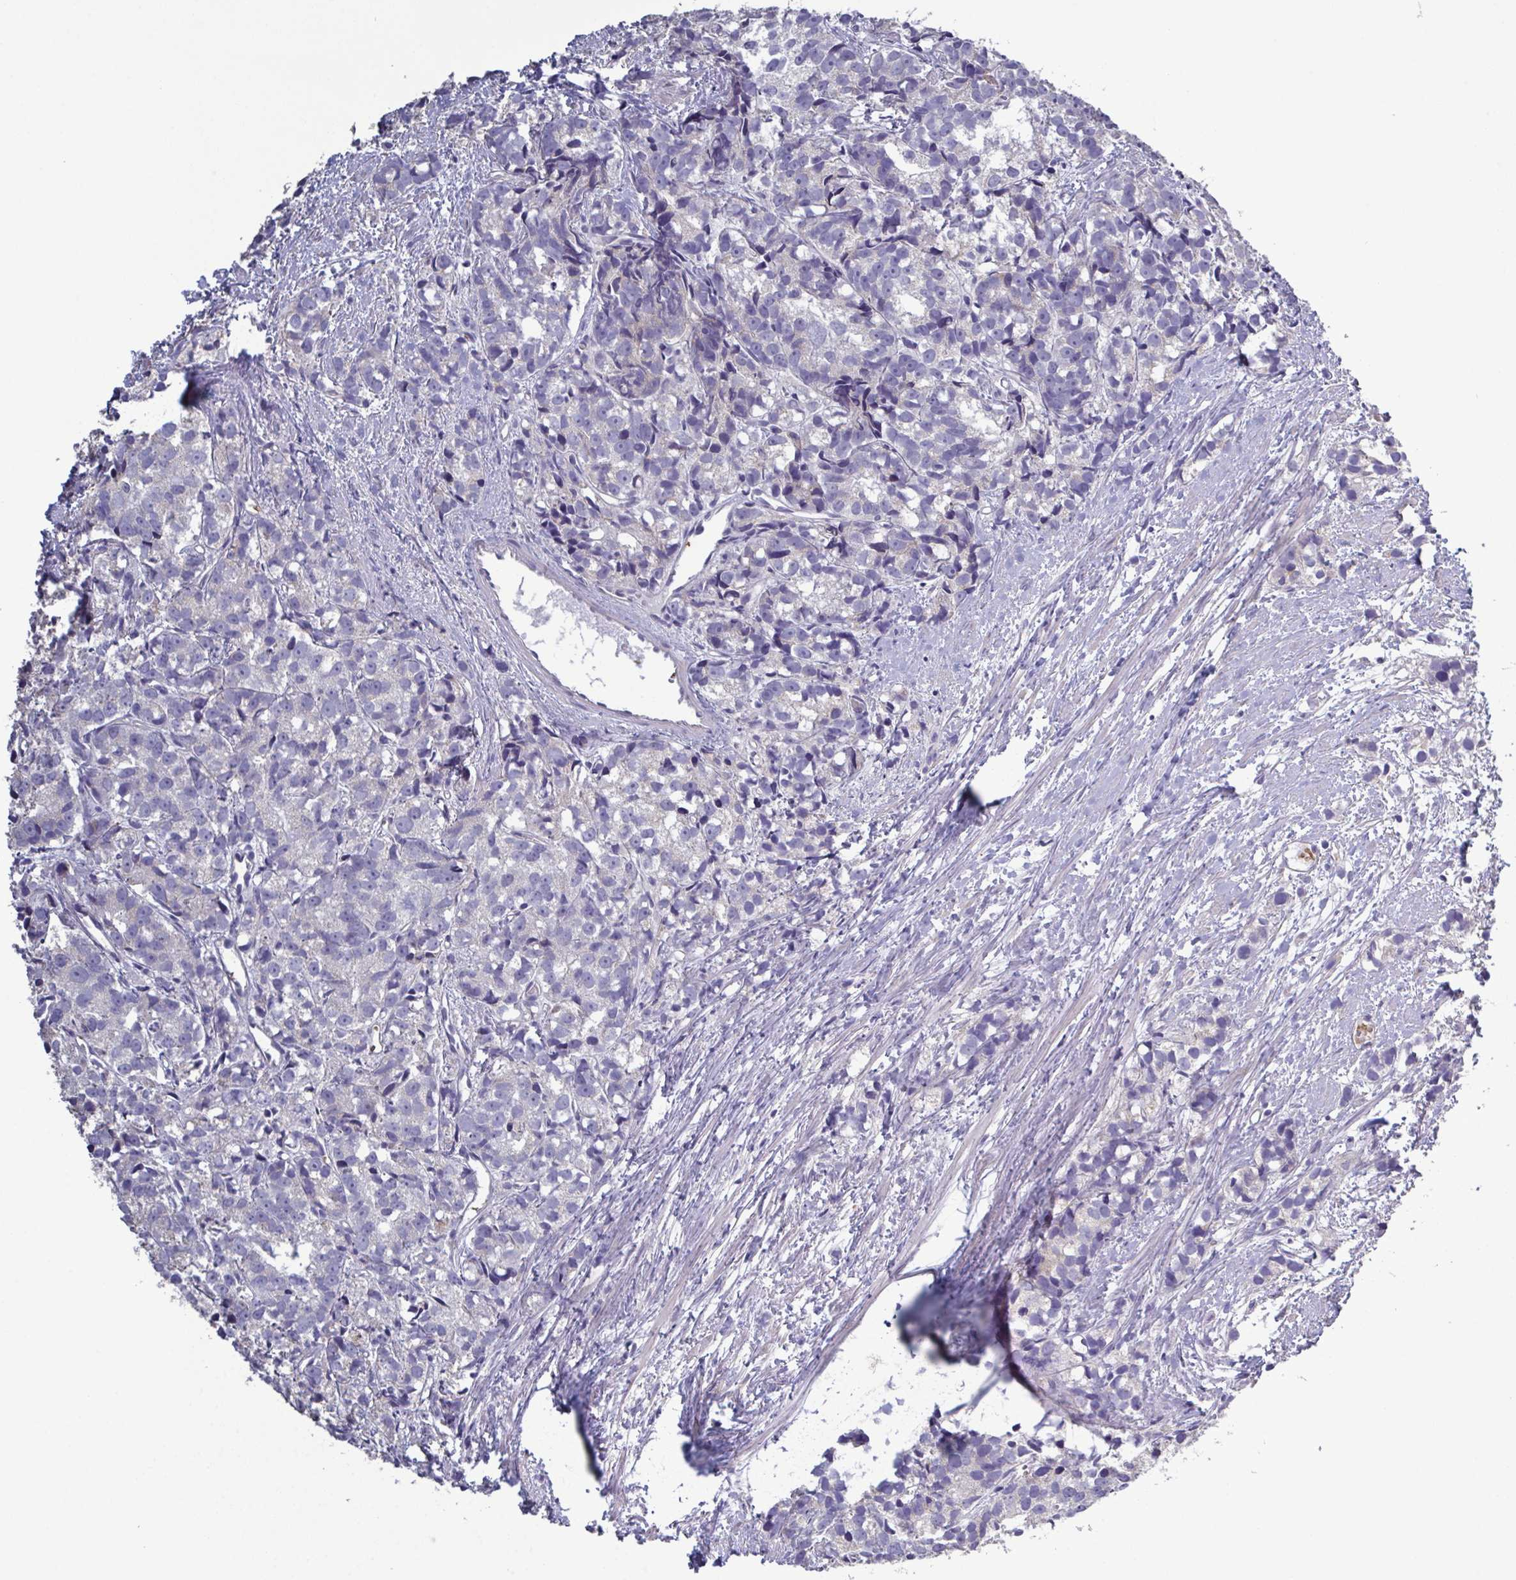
{"staining": {"intensity": "negative", "quantity": "none", "location": "none"}, "tissue": "prostate cancer", "cell_type": "Tumor cells", "image_type": "cancer", "snomed": [{"axis": "morphology", "description": "Adenocarcinoma, High grade"}, {"axis": "topography", "description": "Prostate"}], "caption": "High power microscopy image of an immunohistochemistry image of prostate cancer, revealing no significant expression in tumor cells.", "gene": "GLDC", "patient": {"sex": "male", "age": 77}}